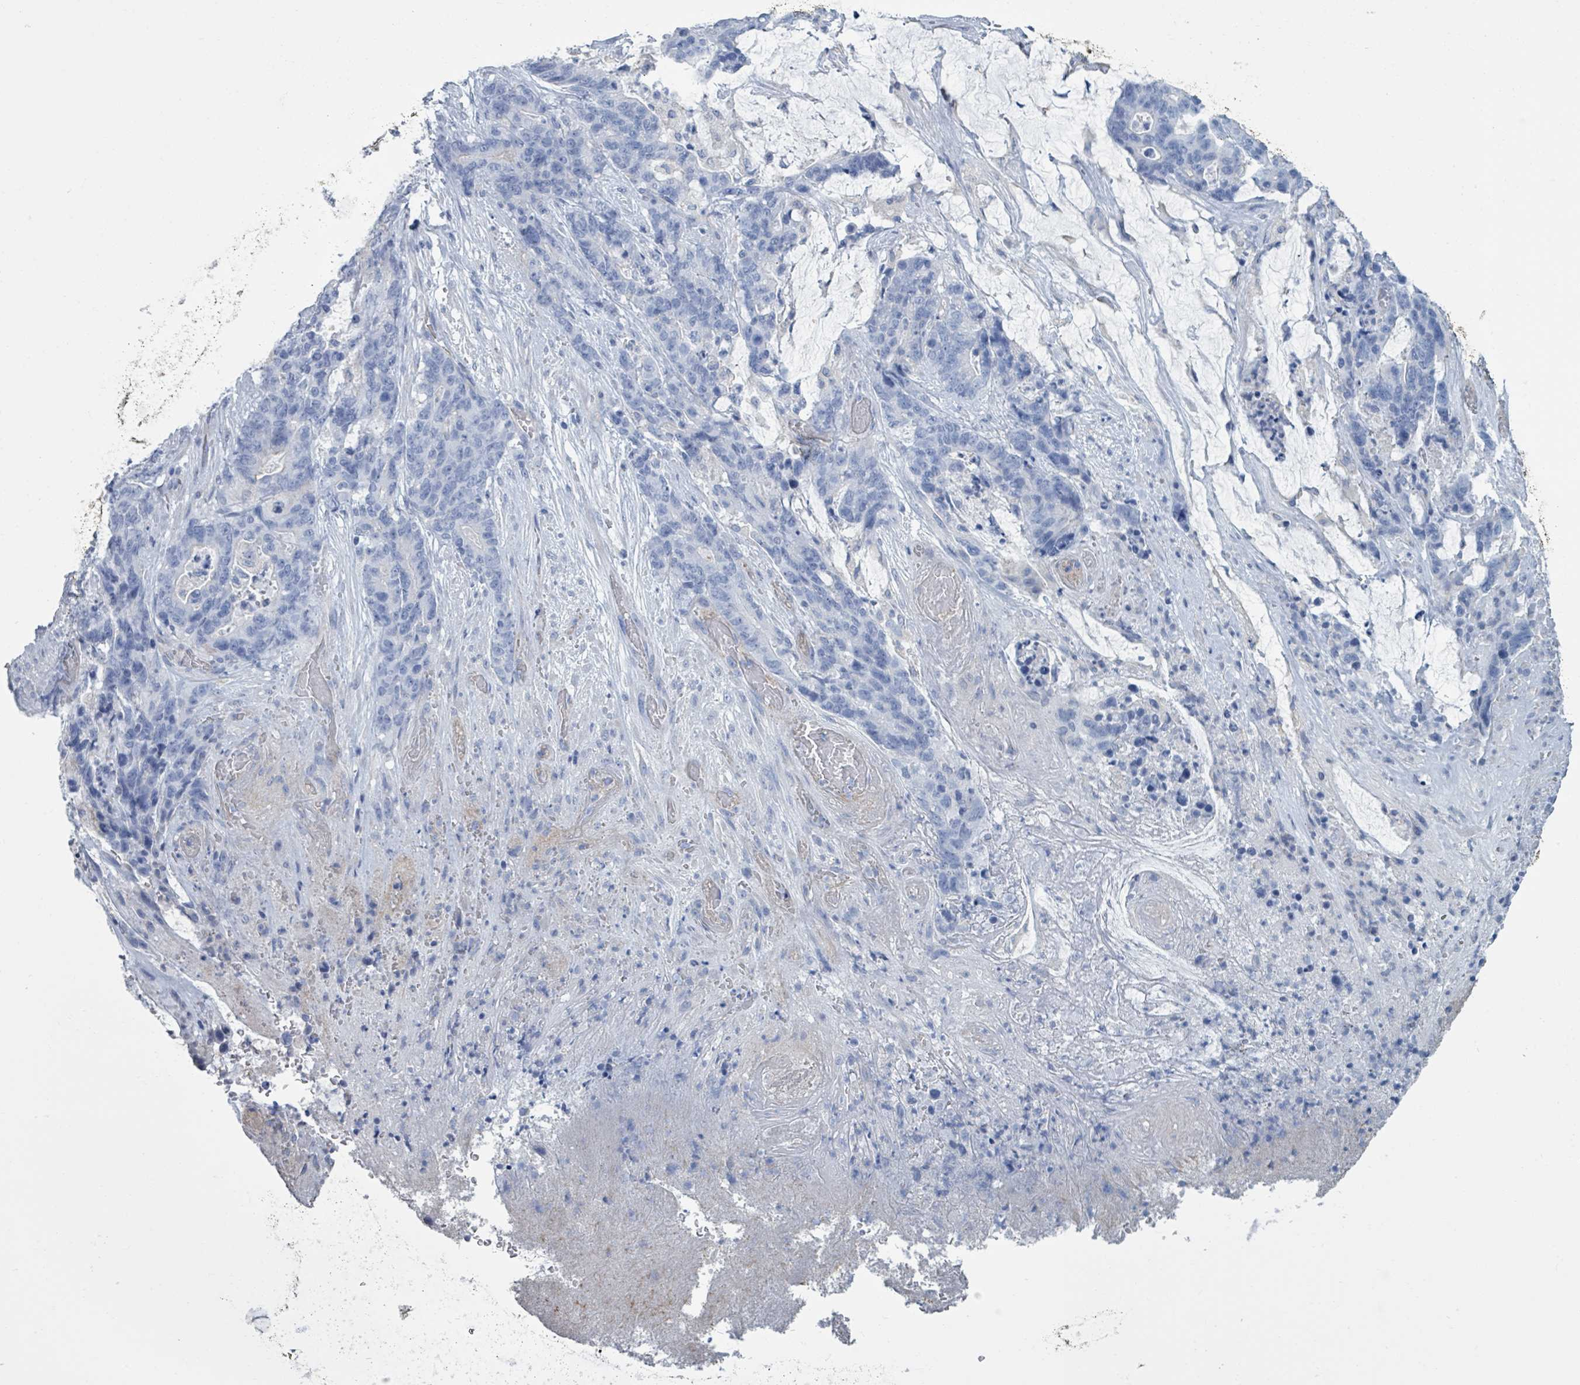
{"staining": {"intensity": "negative", "quantity": "none", "location": "none"}, "tissue": "stomach cancer", "cell_type": "Tumor cells", "image_type": "cancer", "snomed": [{"axis": "morphology", "description": "Normal tissue, NOS"}, {"axis": "morphology", "description": "Adenocarcinoma, NOS"}, {"axis": "topography", "description": "Stomach"}], "caption": "Immunohistochemistry (IHC) of human stomach cancer (adenocarcinoma) demonstrates no positivity in tumor cells.", "gene": "CT45A5", "patient": {"sex": "female", "age": 64}}